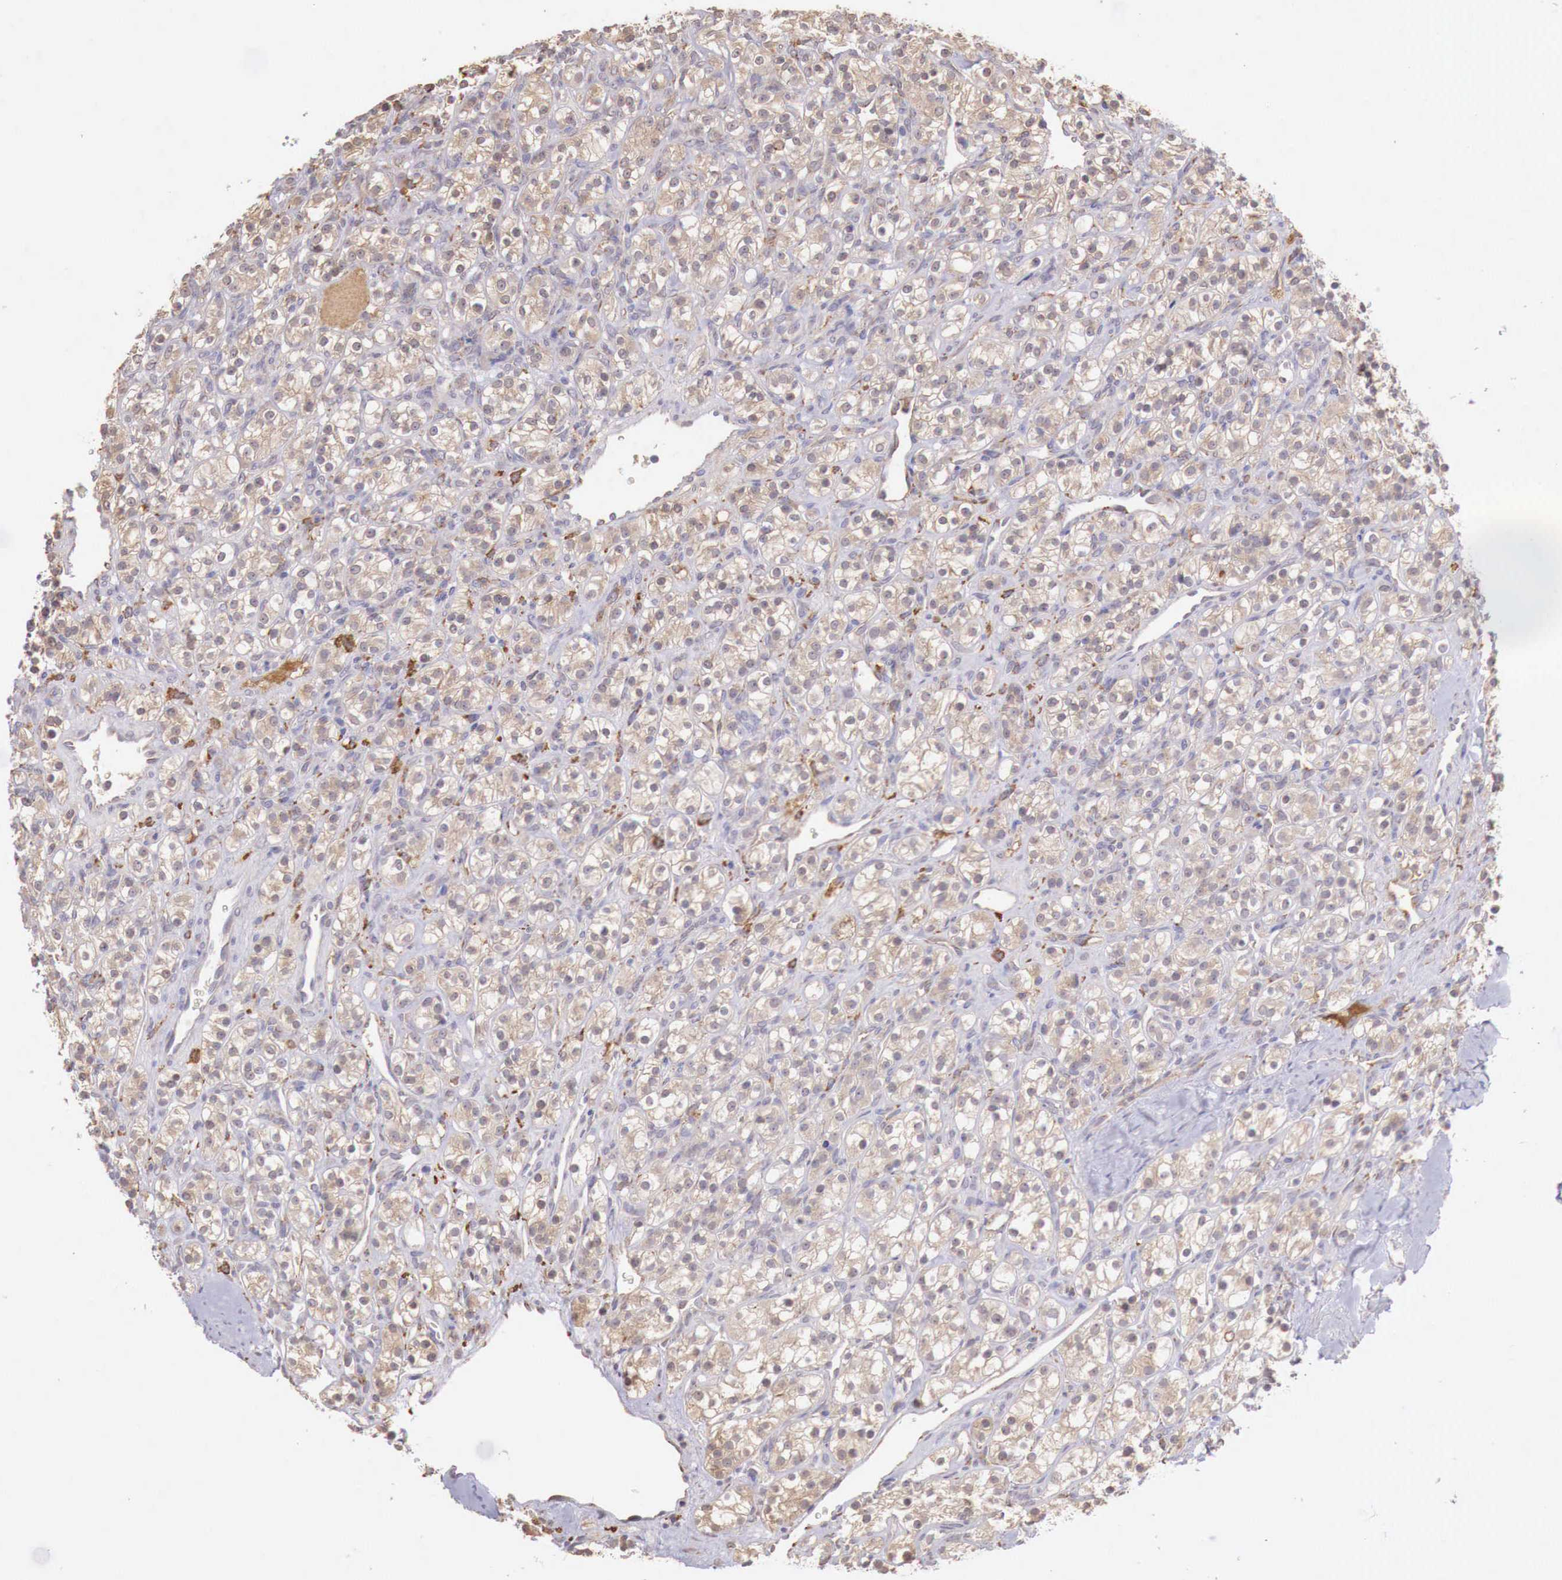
{"staining": {"intensity": "weak", "quantity": "25%-75%", "location": "cytoplasmic/membranous"}, "tissue": "renal cancer", "cell_type": "Tumor cells", "image_type": "cancer", "snomed": [{"axis": "morphology", "description": "Adenocarcinoma, NOS"}, {"axis": "topography", "description": "Kidney"}], "caption": "Renal cancer stained with a brown dye reveals weak cytoplasmic/membranous positive expression in approximately 25%-75% of tumor cells.", "gene": "CHRDL1", "patient": {"sex": "male", "age": 77}}